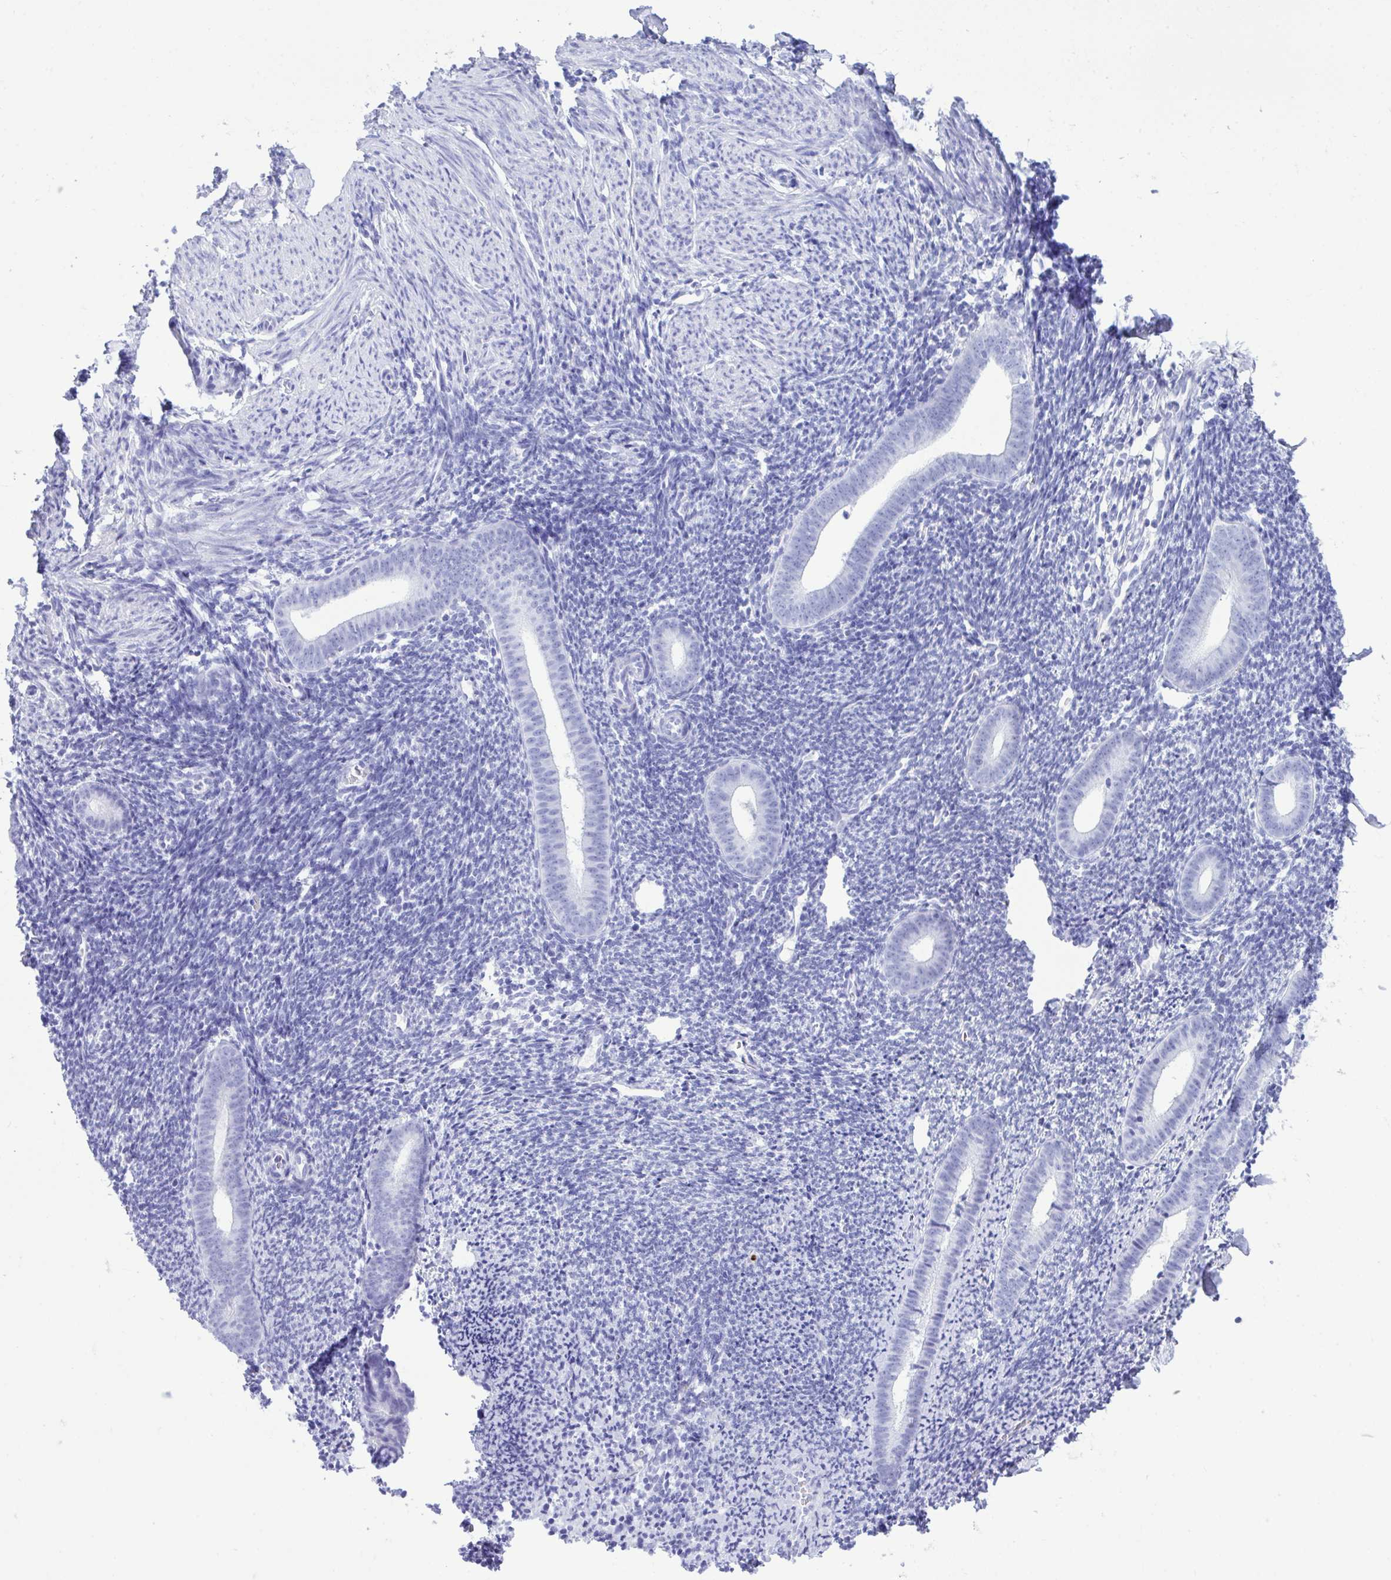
{"staining": {"intensity": "negative", "quantity": "none", "location": "none"}, "tissue": "endometrium", "cell_type": "Cells in endometrial stroma", "image_type": "normal", "snomed": [{"axis": "morphology", "description": "Normal tissue, NOS"}, {"axis": "topography", "description": "Endometrium"}], "caption": "Immunohistochemistry (IHC) micrograph of normal endometrium: human endometrium stained with DAB exhibits no significant protein staining in cells in endometrial stroma. (DAB immunohistochemistry with hematoxylin counter stain).", "gene": "BEX5", "patient": {"sex": "female", "age": 39}}